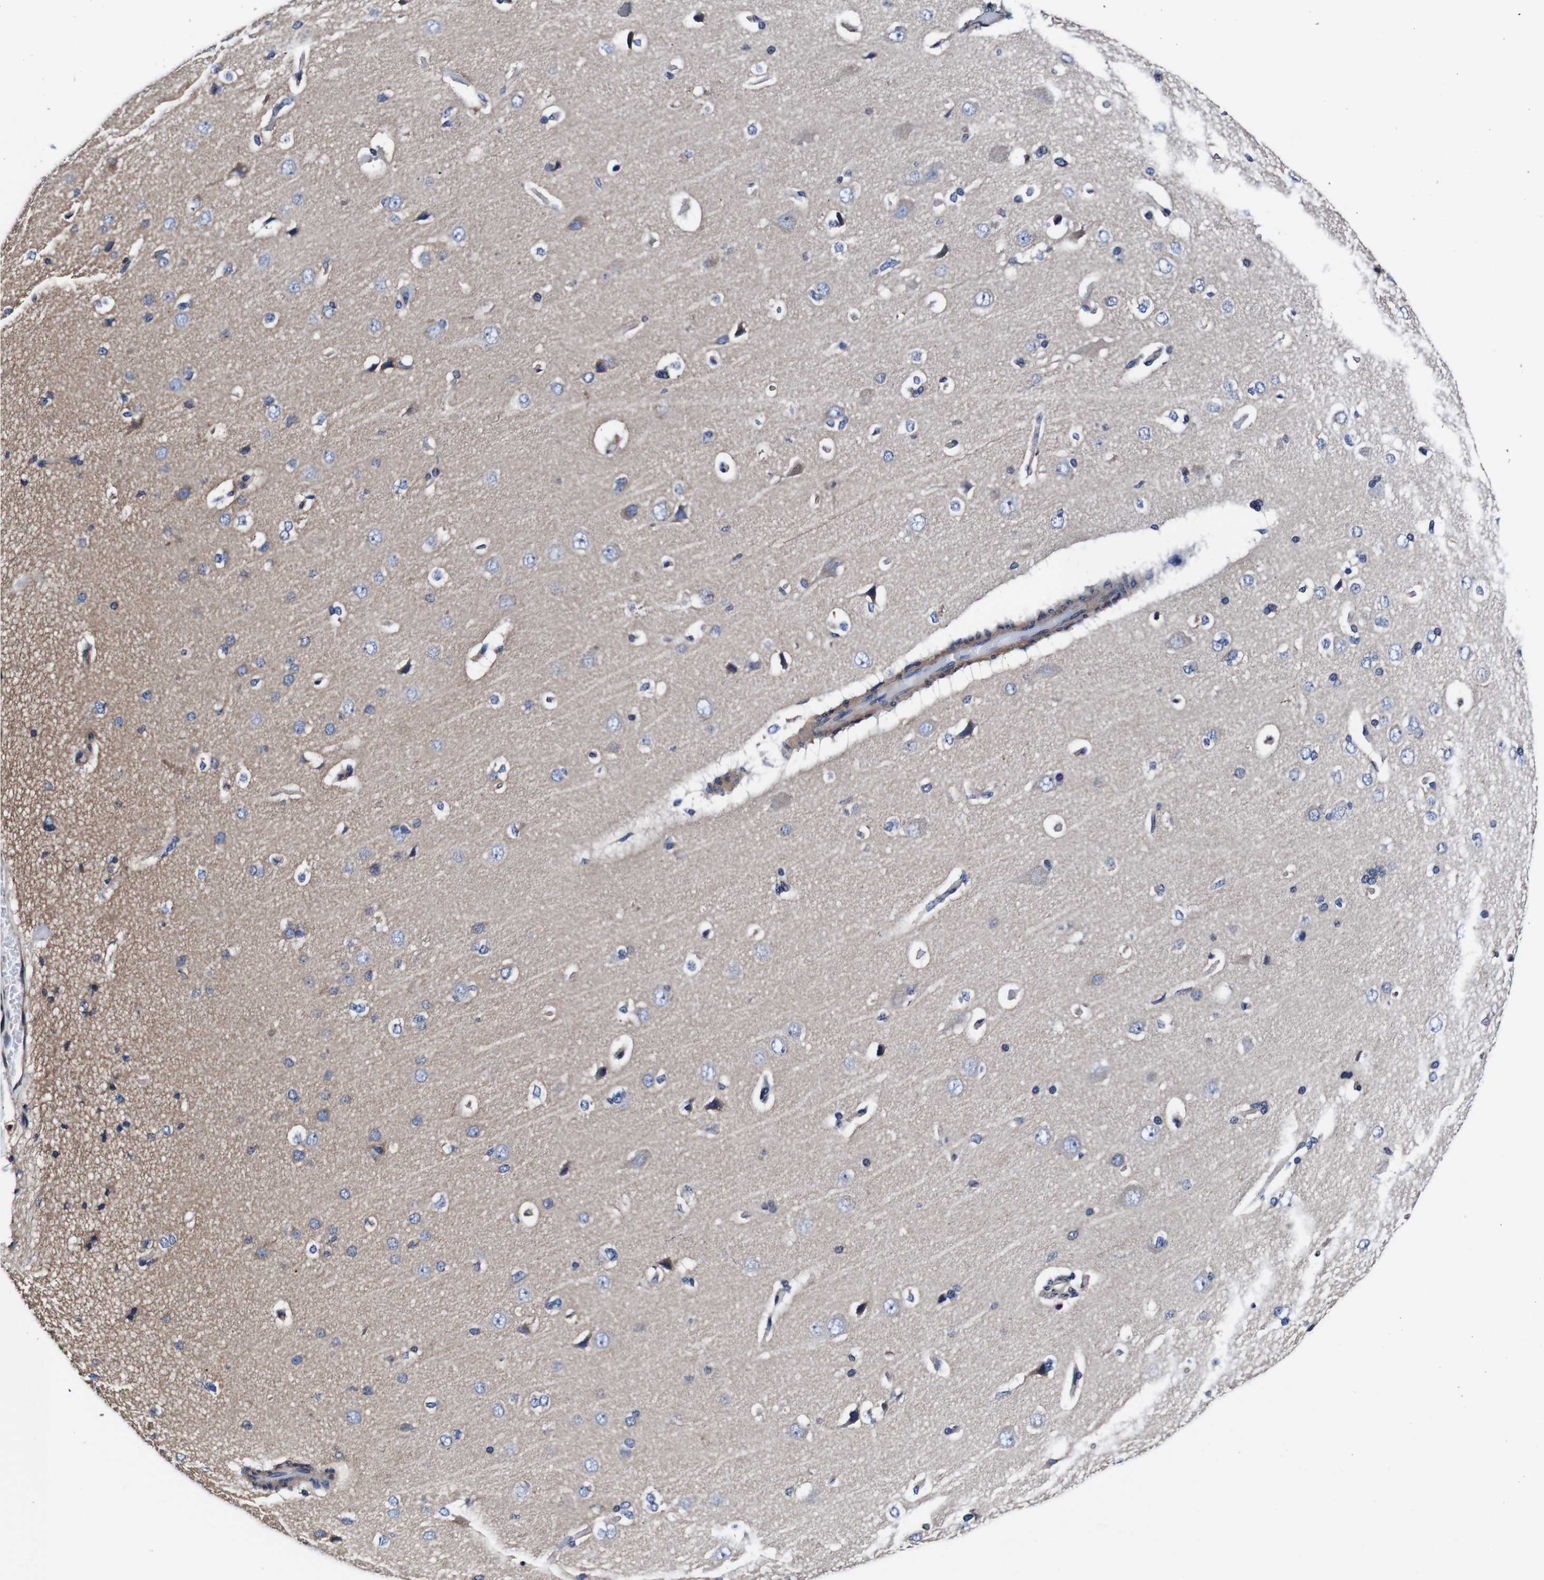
{"staining": {"intensity": "moderate", "quantity": "25%-75%", "location": "cytoplasmic/membranous"}, "tissue": "cerebral cortex", "cell_type": "Endothelial cells", "image_type": "normal", "snomed": [{"axis": "morphology", "description": "Normal tissue, NOS"}, {"axis": "topography", "description": "Cerebral cortex"}], "caption": "A high-resolution micrograph shows immunohistochemistry (IHC) staining of normal cerebral cortex, which exhibits moderate cytoplasmic/membranous positivity in about 25%-75% of endothelial cells.", "gene": "PDCD6IP", "patient": {"sex": "male", "age": 62}}